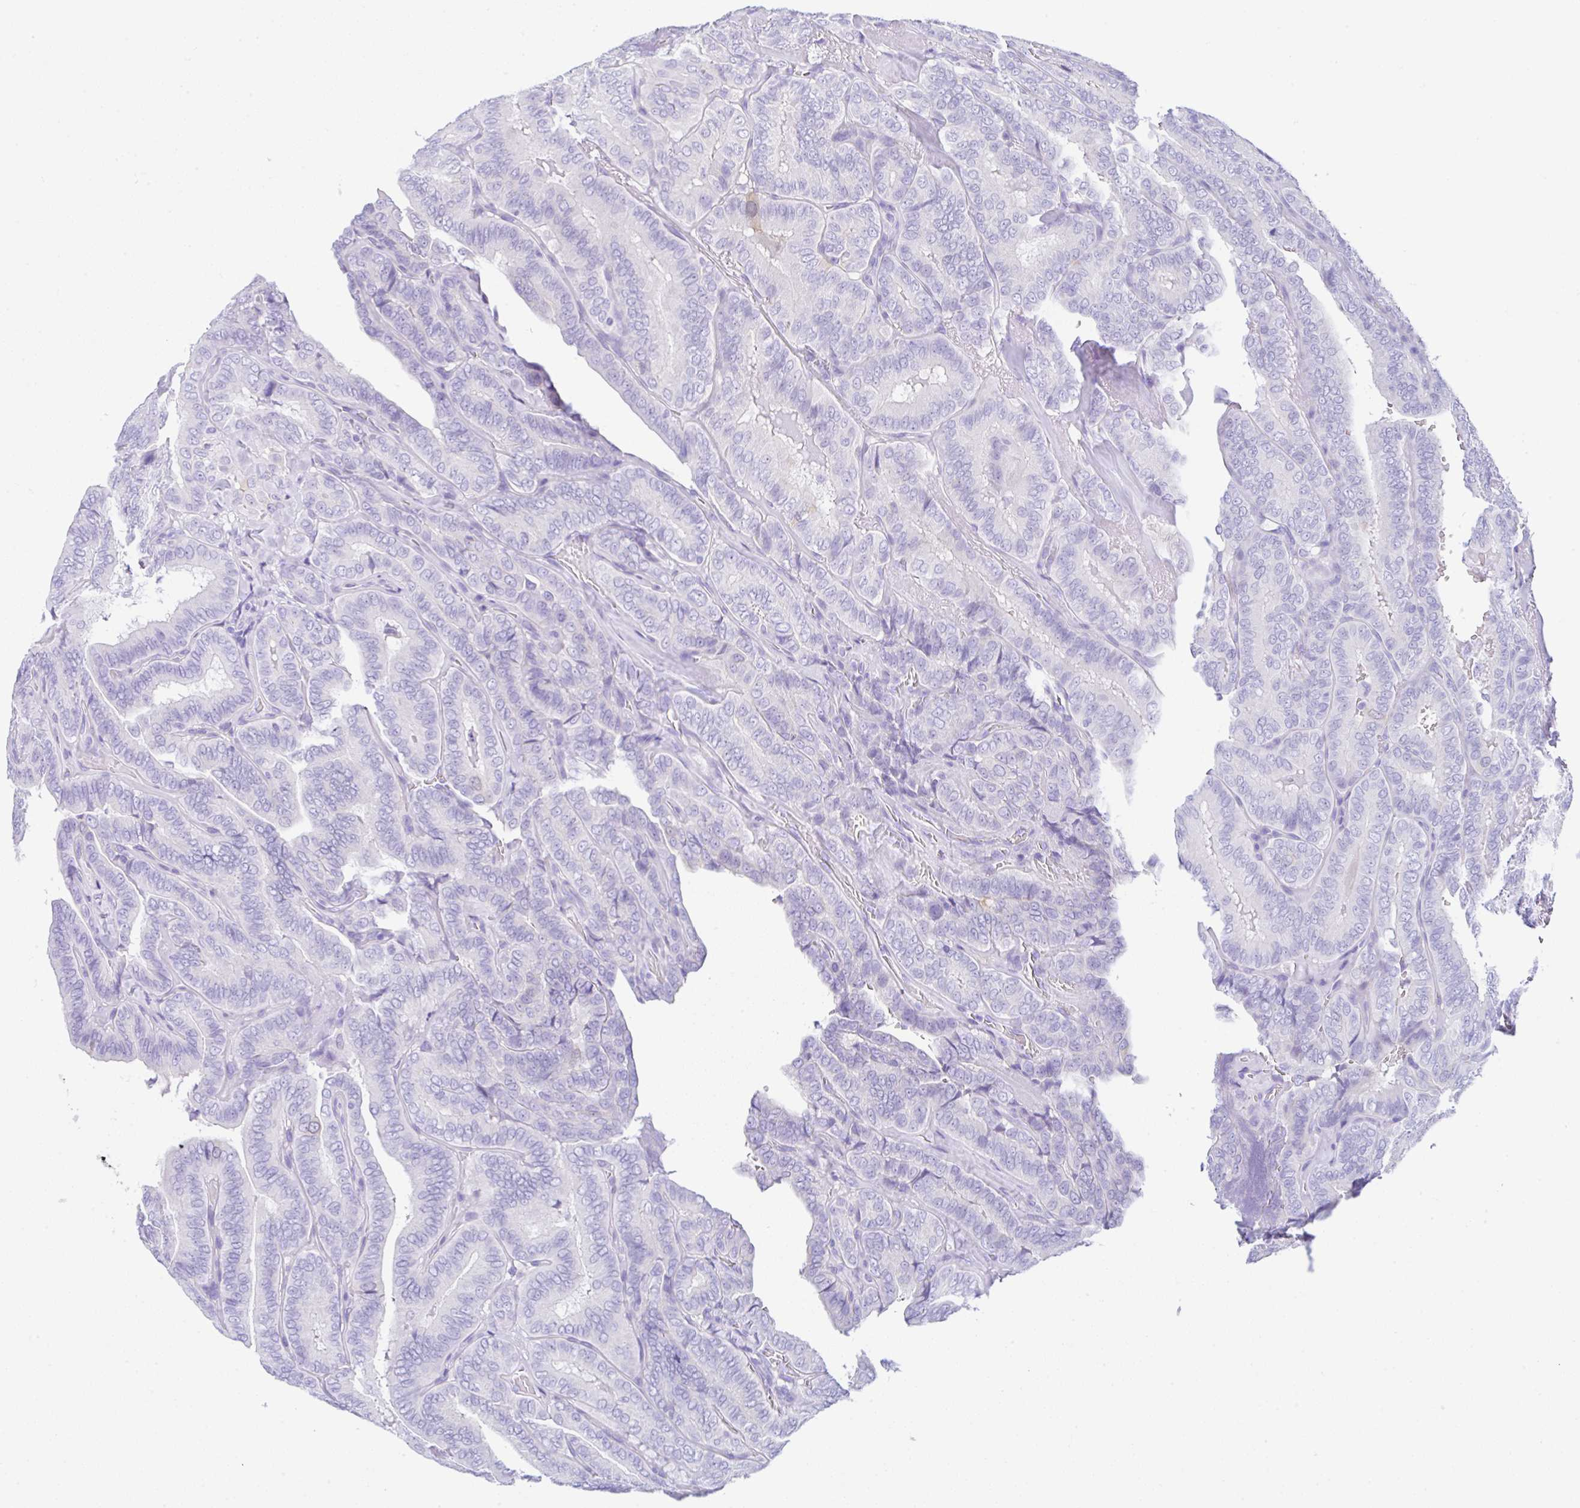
{"staining": {"intensity": "negative", "quantity": "none", "location": "none"}, "tissue": "thyroid cancer", "cell_type": "Tumor cells", "image_type": "cancer", "snomed": [{"axis": "morphology", "description": "Papillary adenocarcinoma, NOS"}, {"axis": "topography", "description": "Thyroid gland"}], "caption": "The immunohistochemistry (IHC) histopathology image has no significant positivity in tumor cells of thyroid papillary adenocarcinoma tissue.", "gene": "RRM2", "patient": {"sex": "male", "age": 61}}